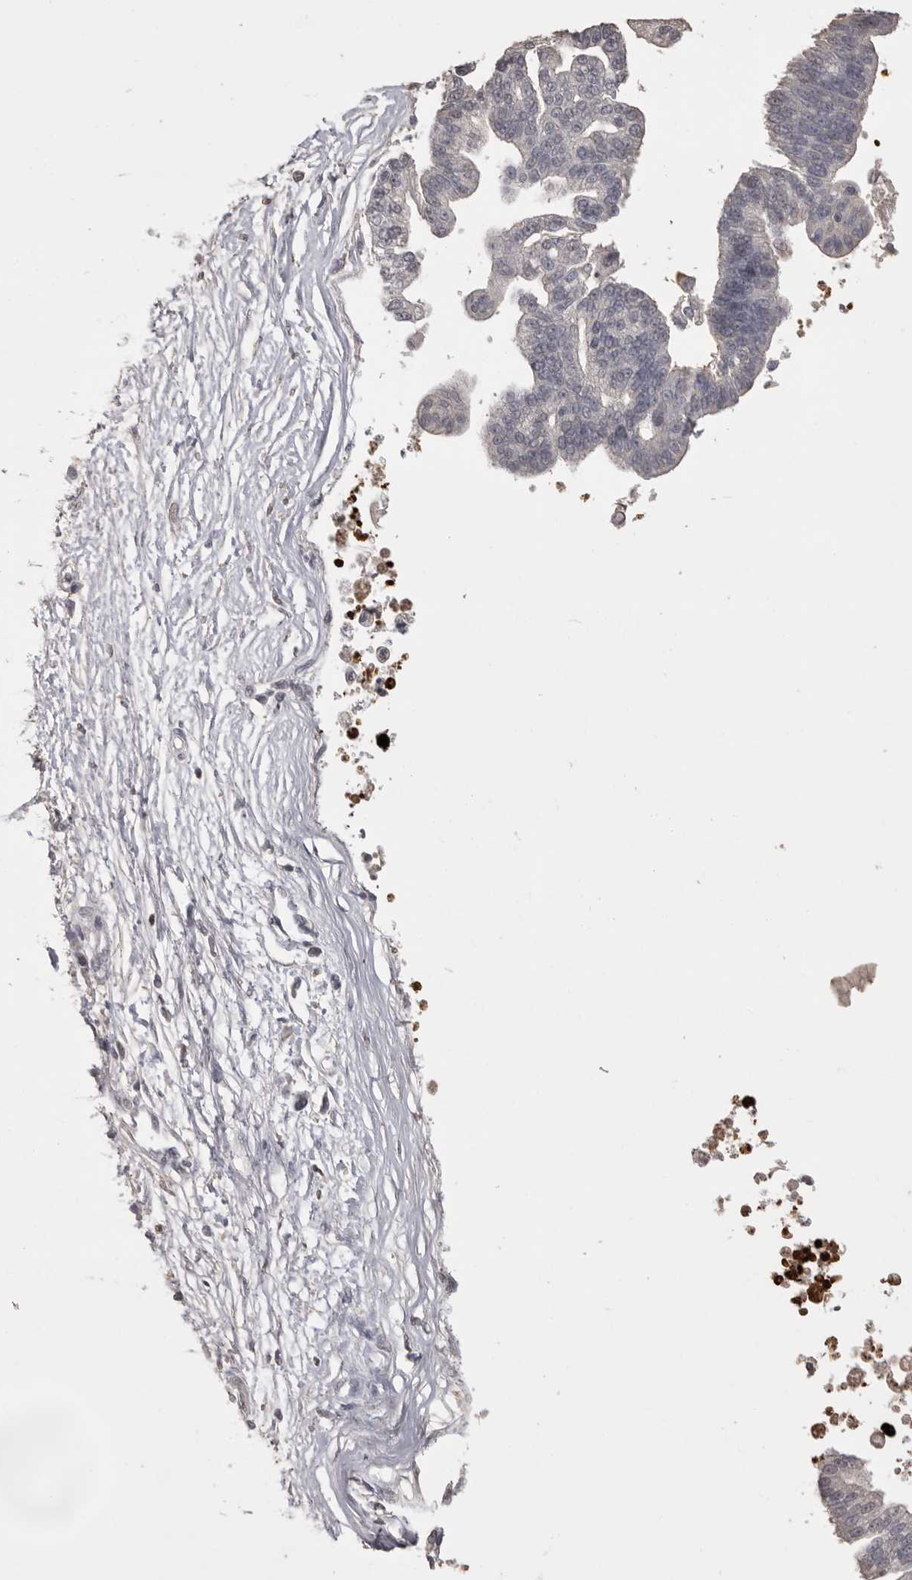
{"staining": {"intensity": "negative", "quantity": "none", "location": "none"}, "tissue": "pancreatic cancer", "cell_type": "Tumor cells", "image_type": "cancer", "snomed": [{"axis": "morphology", "description": "Adenocarcinoma, NOS"}, {"axis": "topography", "description": "Pancreas"}], "caption": "Tumor cells are negative for brown protein staining in adenocarcinoma (pancreatic). The staining is performed using DAB brown chromogen with nuclei counter-stained in using hematoxylin.", "gene": "MMP7", "patient": {"sex": "male", "age": 72}}